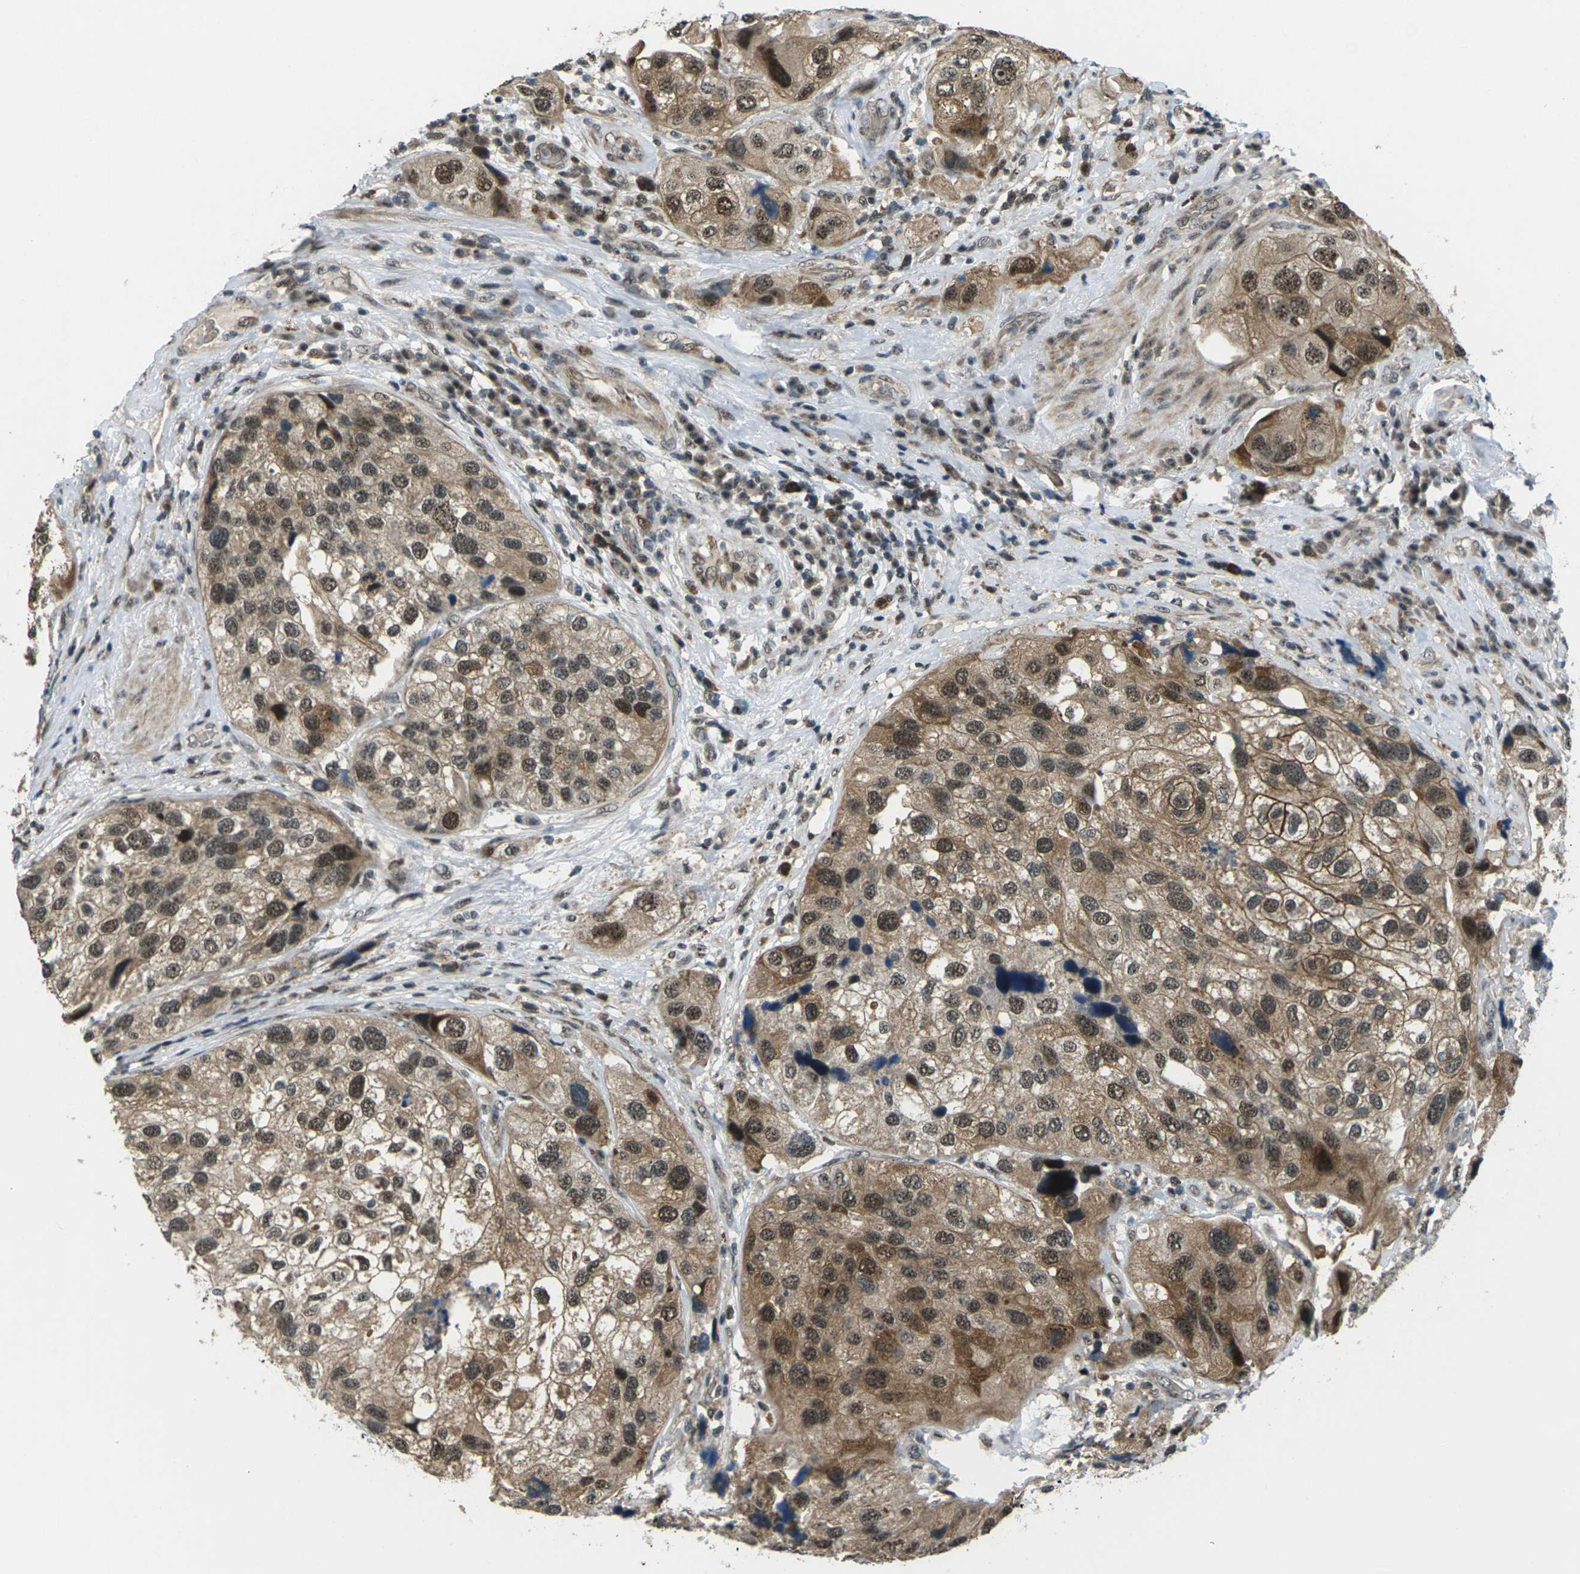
{"staining": {"intensity": "moderate", "quantity": ">75%", "location": "cytoplasmic/membranous,nuclear"}, "tissue": "urothelial cancer", "cell_type": "Tumor cells", "image_type": "cancer", "snomed": [{"axis": "morphology", "description": "Urothelial carcinoma, High grade"}, {"axis": "topography", "description": "Urinary bladder"}], "caption": "IHC (DAB (3,3'-diaminobenzidine)) staining of human urothelial cancer exhibits moderate cytoplasmic/membranous and nuclear protein staining in about >75% of tumor cells. The staining was performed using DAB (3,3'-diaminobenzidine) to visualize the protein expression in brown, while the nuclei were stained in blue with hematoxylin (Magnification: 20x).", "gene": "UBE2S", "patient": {"sex": "female", "age": 64}}